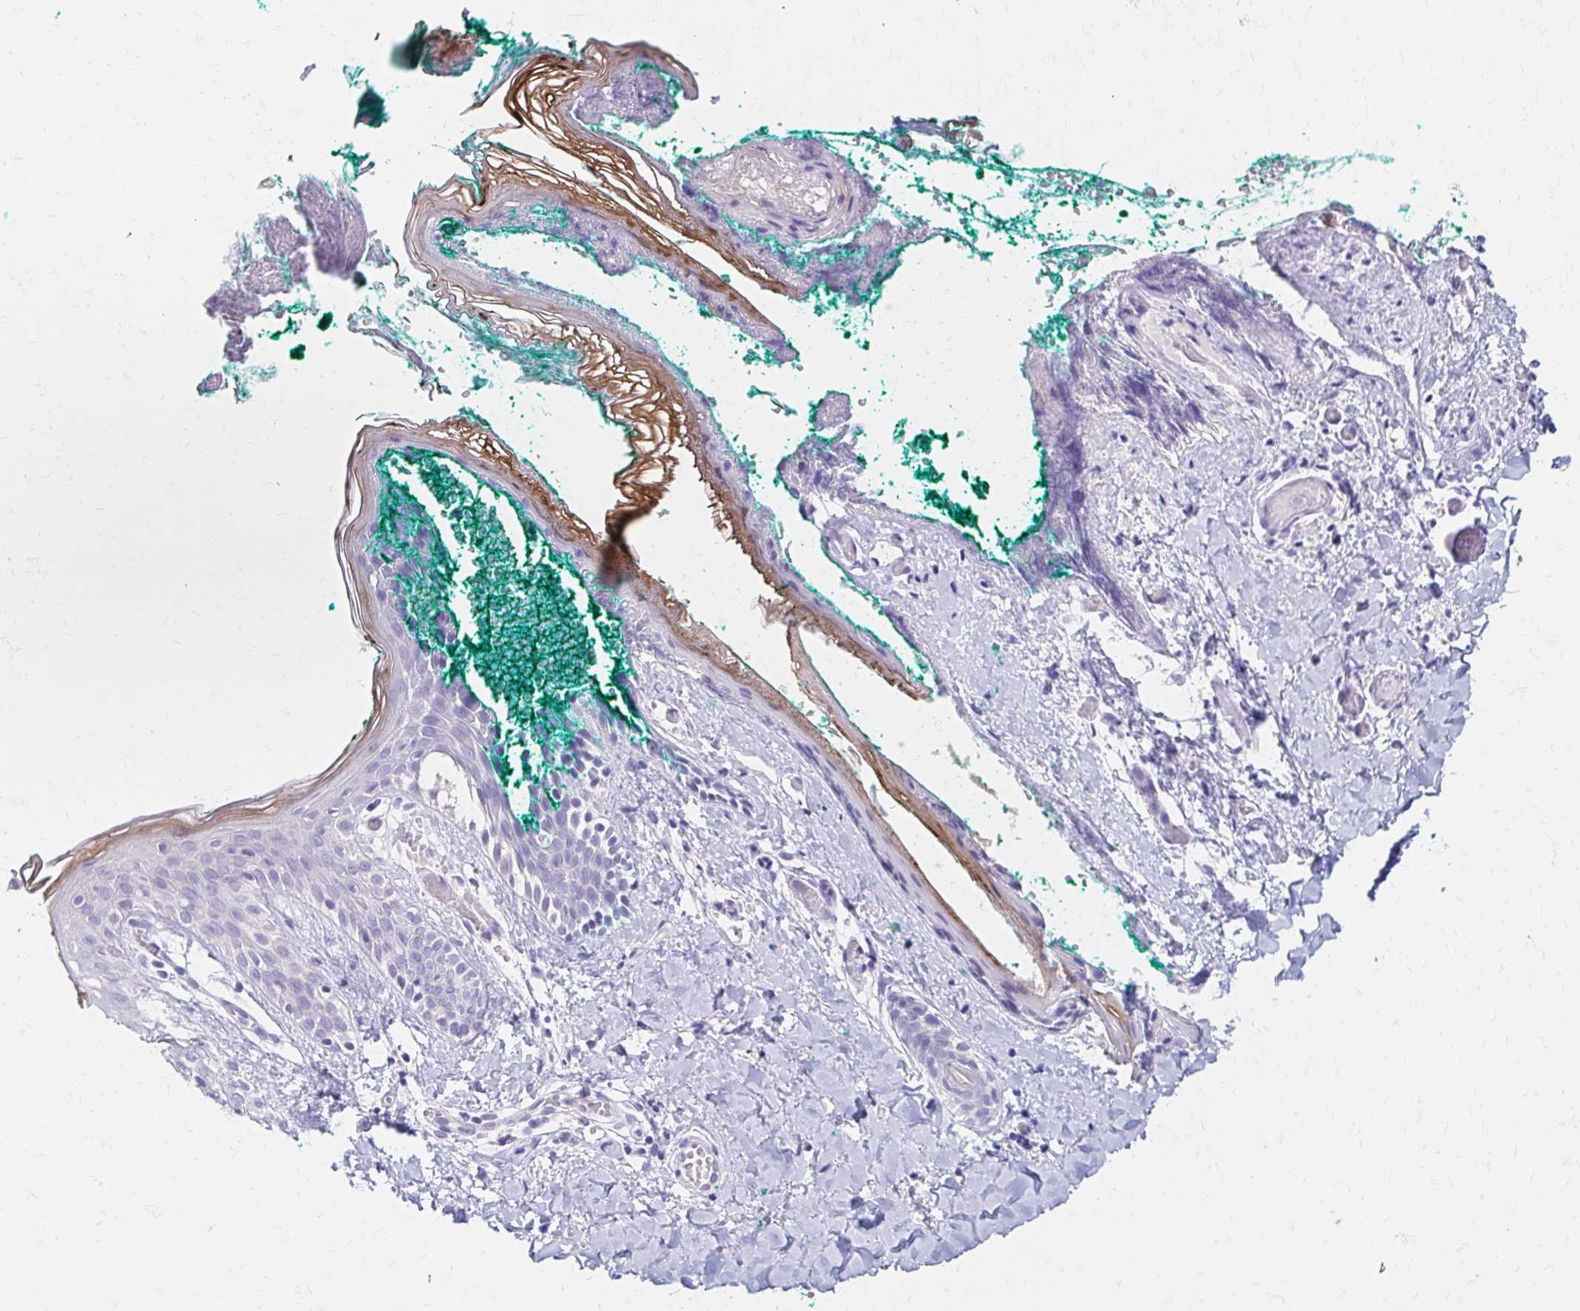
{"staining": {"intensity": "negative", "quantity": "none", "location": "none"}, "tissue": "skin", "cell_type": "Fibroblasts", "image_type": "normal", "snomed": [{"axis": "morphology", "description": "Normal tissue, NOS"}, {"axis": "topography", "description": "Skin"}], "caption": "Immunohistochemistry (IHC) of benign human skin shows no expression in fibroblasts.", "gene": "AZGP1", "patient": {"sex": "male", "age": 16}}